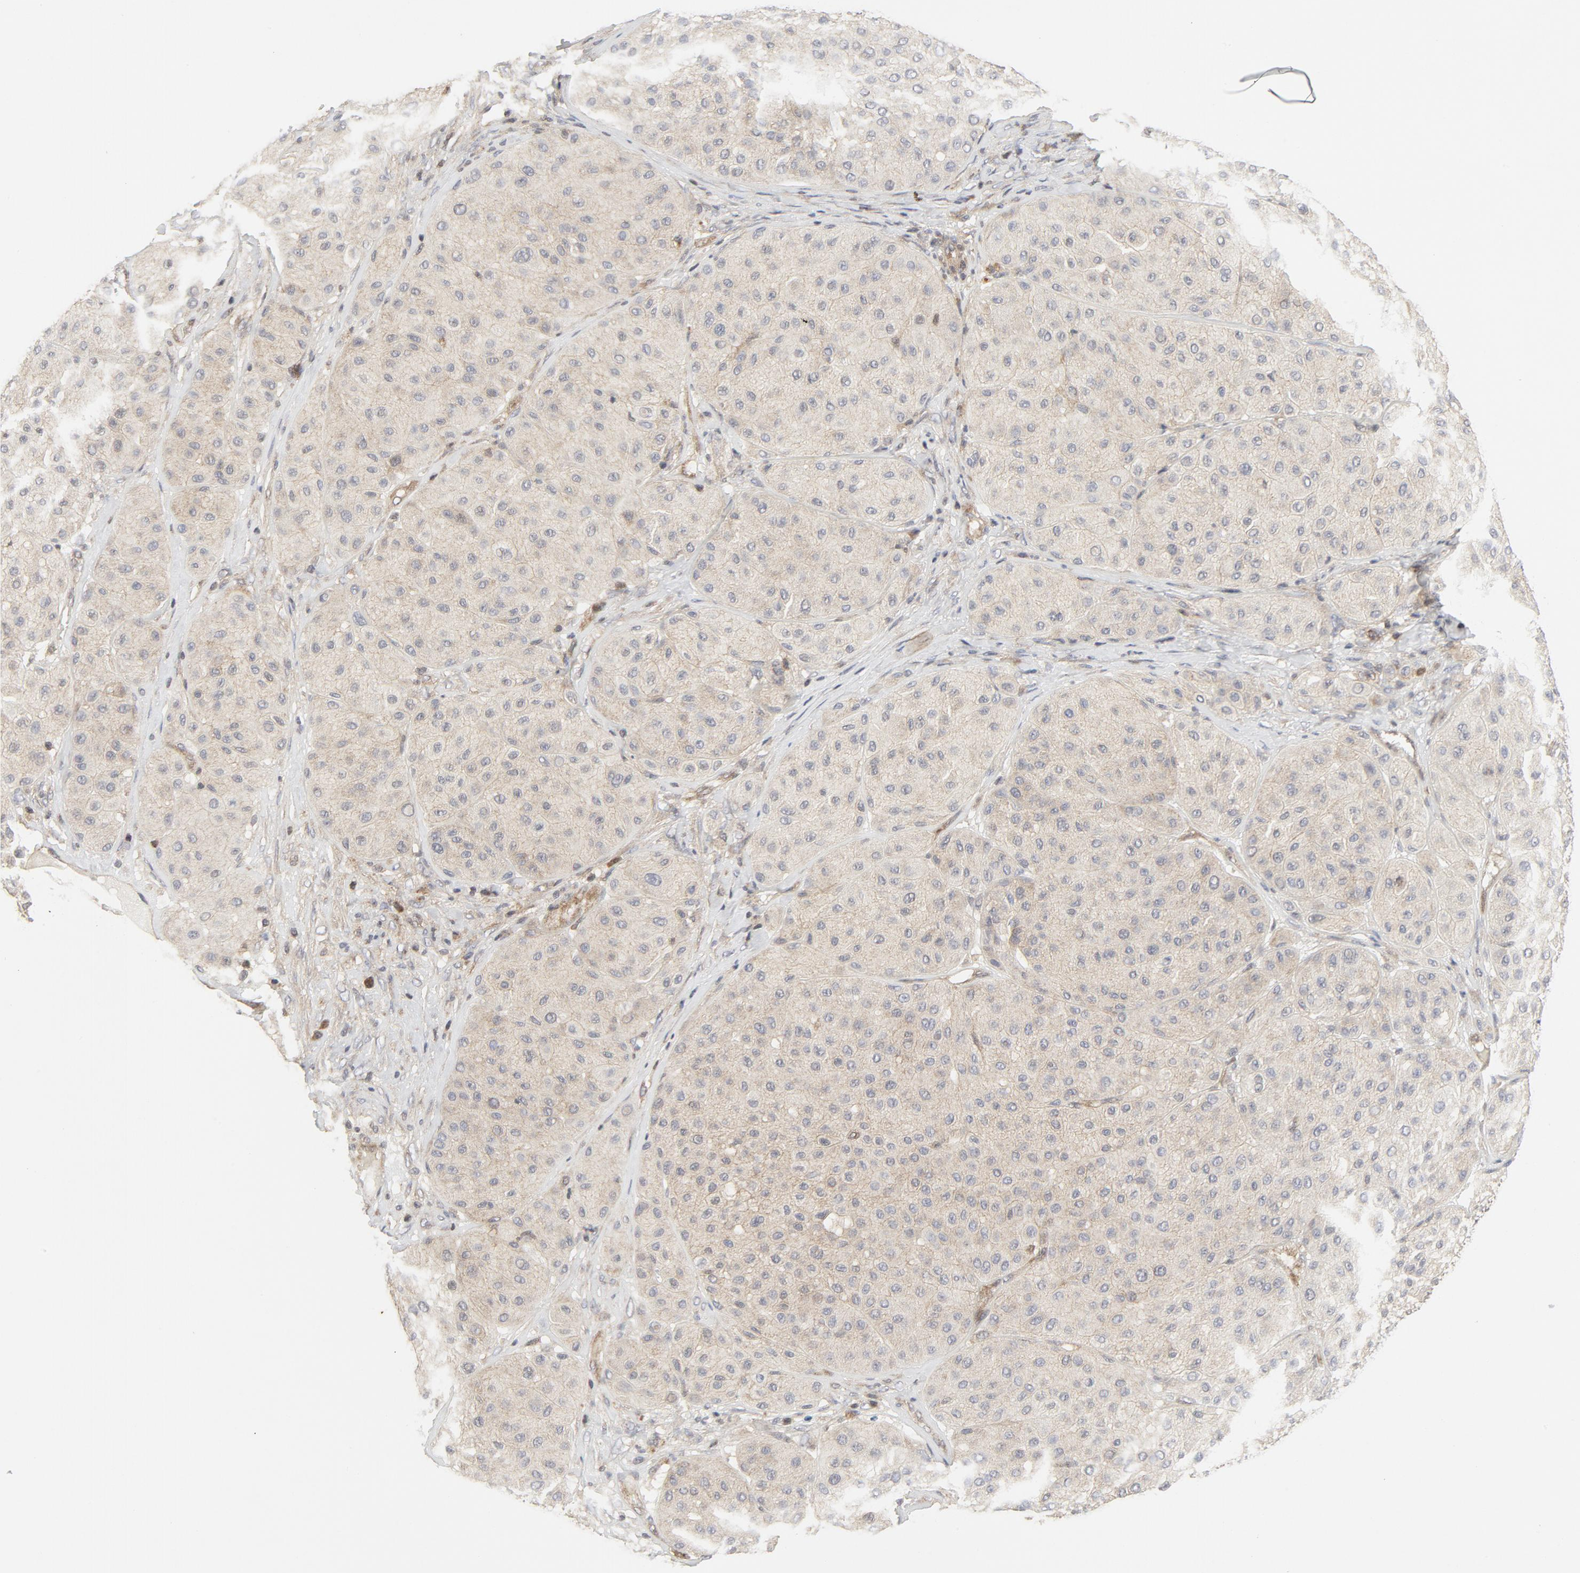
{"staining": {"intensity": "weak", "quantity": ">75%", "location": "cytoplasmic/membranous"}, "tissue": "melanoma", "cell_type": "Tumor cells", "image_type": "cancer", "snomed": [{"axis": "morphology", "description": "Normal tissue, NOS"}, {"axis": "morphology", "description": "Malignant melanoma, Metastatic site"}, {"axis": "topography", "description": "Skin"}], "caption": "Malignant melanoma (metastatic site) stained with a protein marker shows weak staining in tumor cells.", "gene": "MAP2K7", "patient": {"sex": "male", "age": 41}}